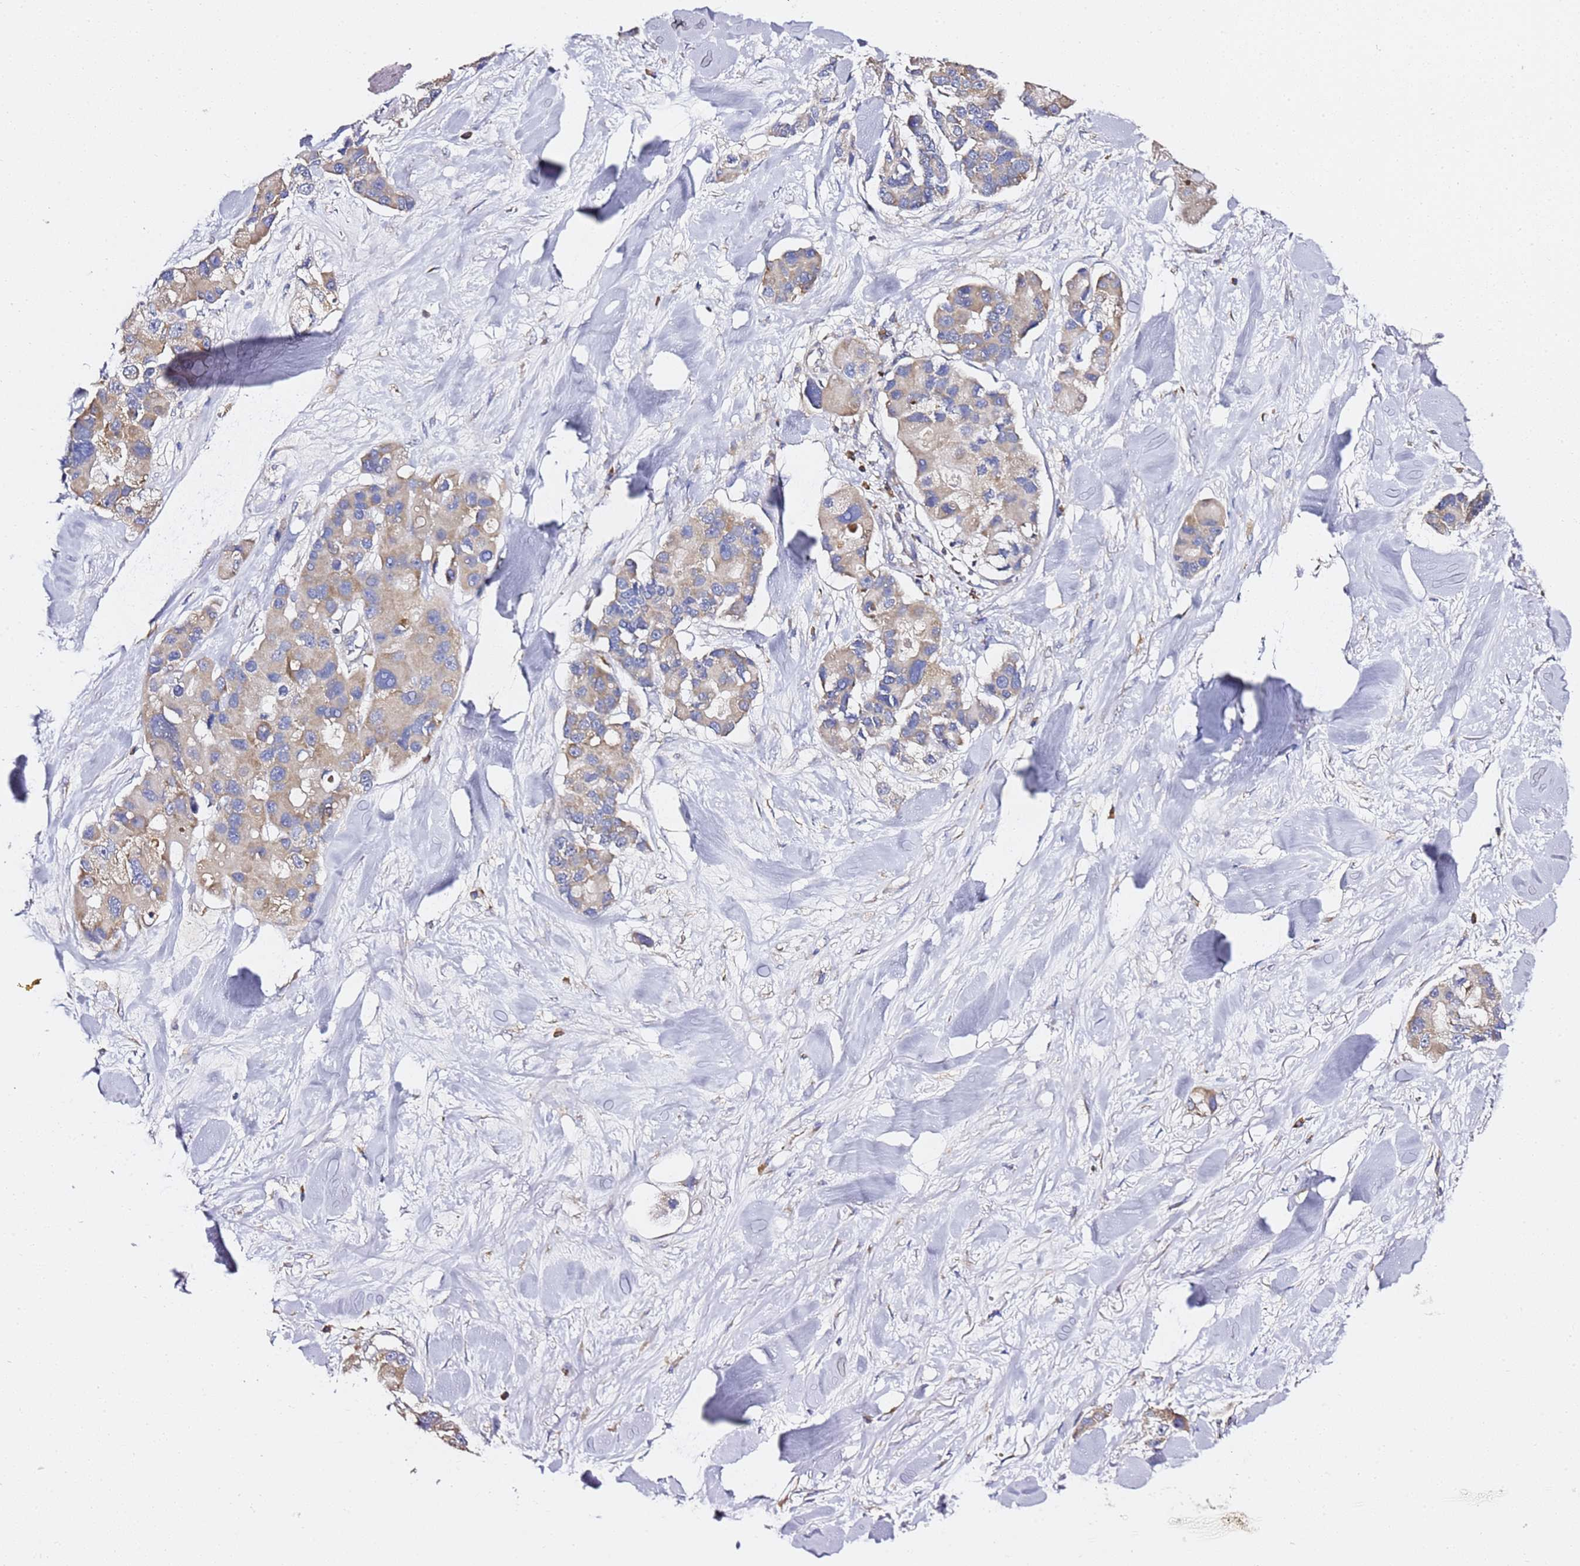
{"staining": {"intensity": "weak", "quantity": "25%-75%", "location": "cytoplasmic/membranous"}, "tissue": "lung cancer", "cell_type": "Tumor cells", "image_type": "cancer", "snomed": [{"axis": "morphology", "description": "Adenocarcinoma, NOS"}, {"axis": "topography", "description": "Lung"}], "caption": "Human lung cancer (adenocarcinoma) stained for a protein (brown) displays weak cytoplasmic/membranous positive positivity in approximately 25%-75% of tumor cells.", "gene": "C19orf12", "patient": {"sex": "female", "age": 54}}